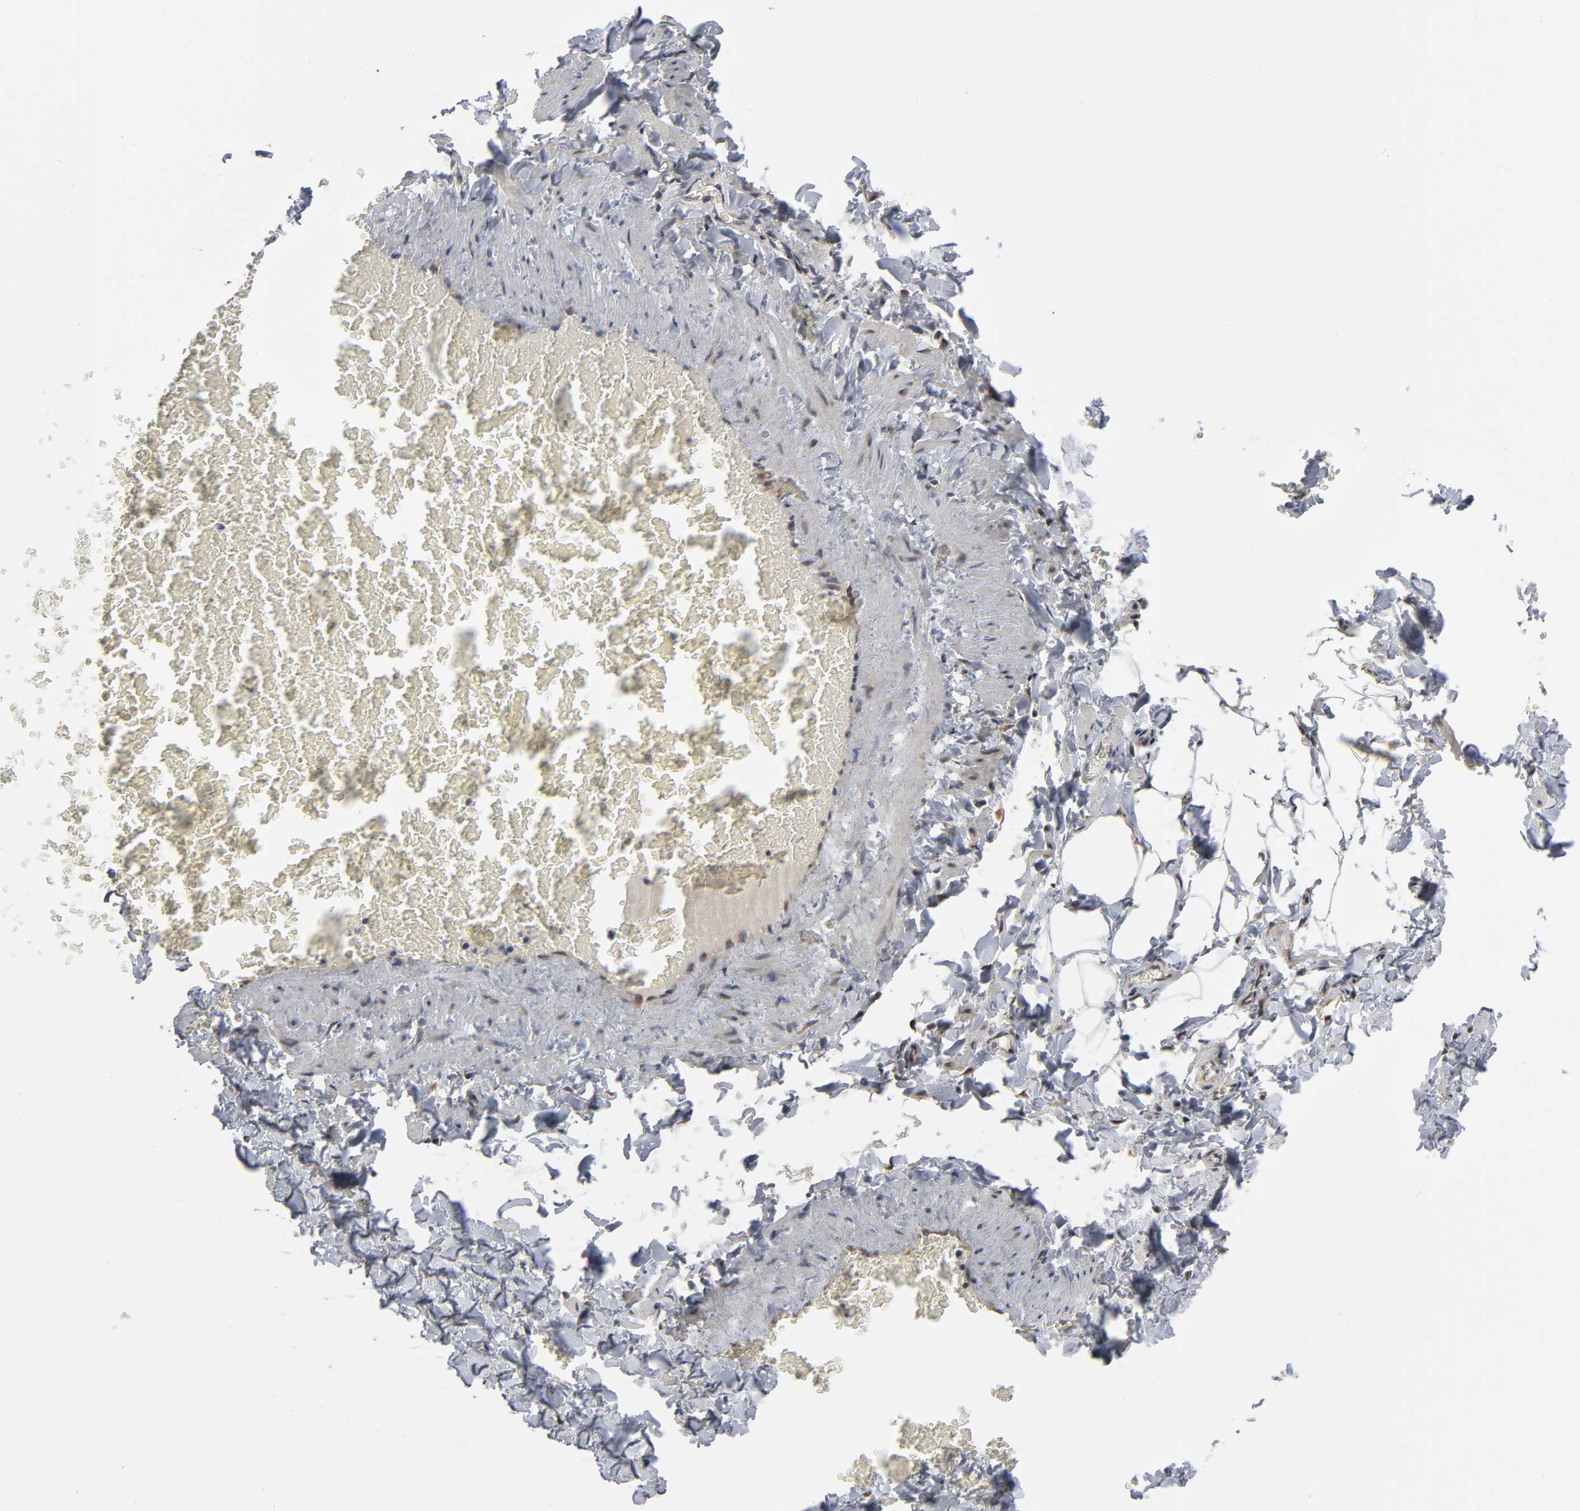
{"staining": {"intensity": "negative", "quantity": "none", "location": "none"}, "tissue": "adipose tissue", "cell_type": "Adipocytes", "image_type": "normal", "snomed": [{"axis": "morphology", "description": "Normal tissue, NOS"}, {"axis": "topography", "description": "Vascular tissue"}], "caption": "IHC micrograph of benign adipose tissue stained for a protein (brown), which demonstrates no positivity in adipocytes.", "gene": "SLC30A9", "patient": {"sex": "male", "age": 41}}